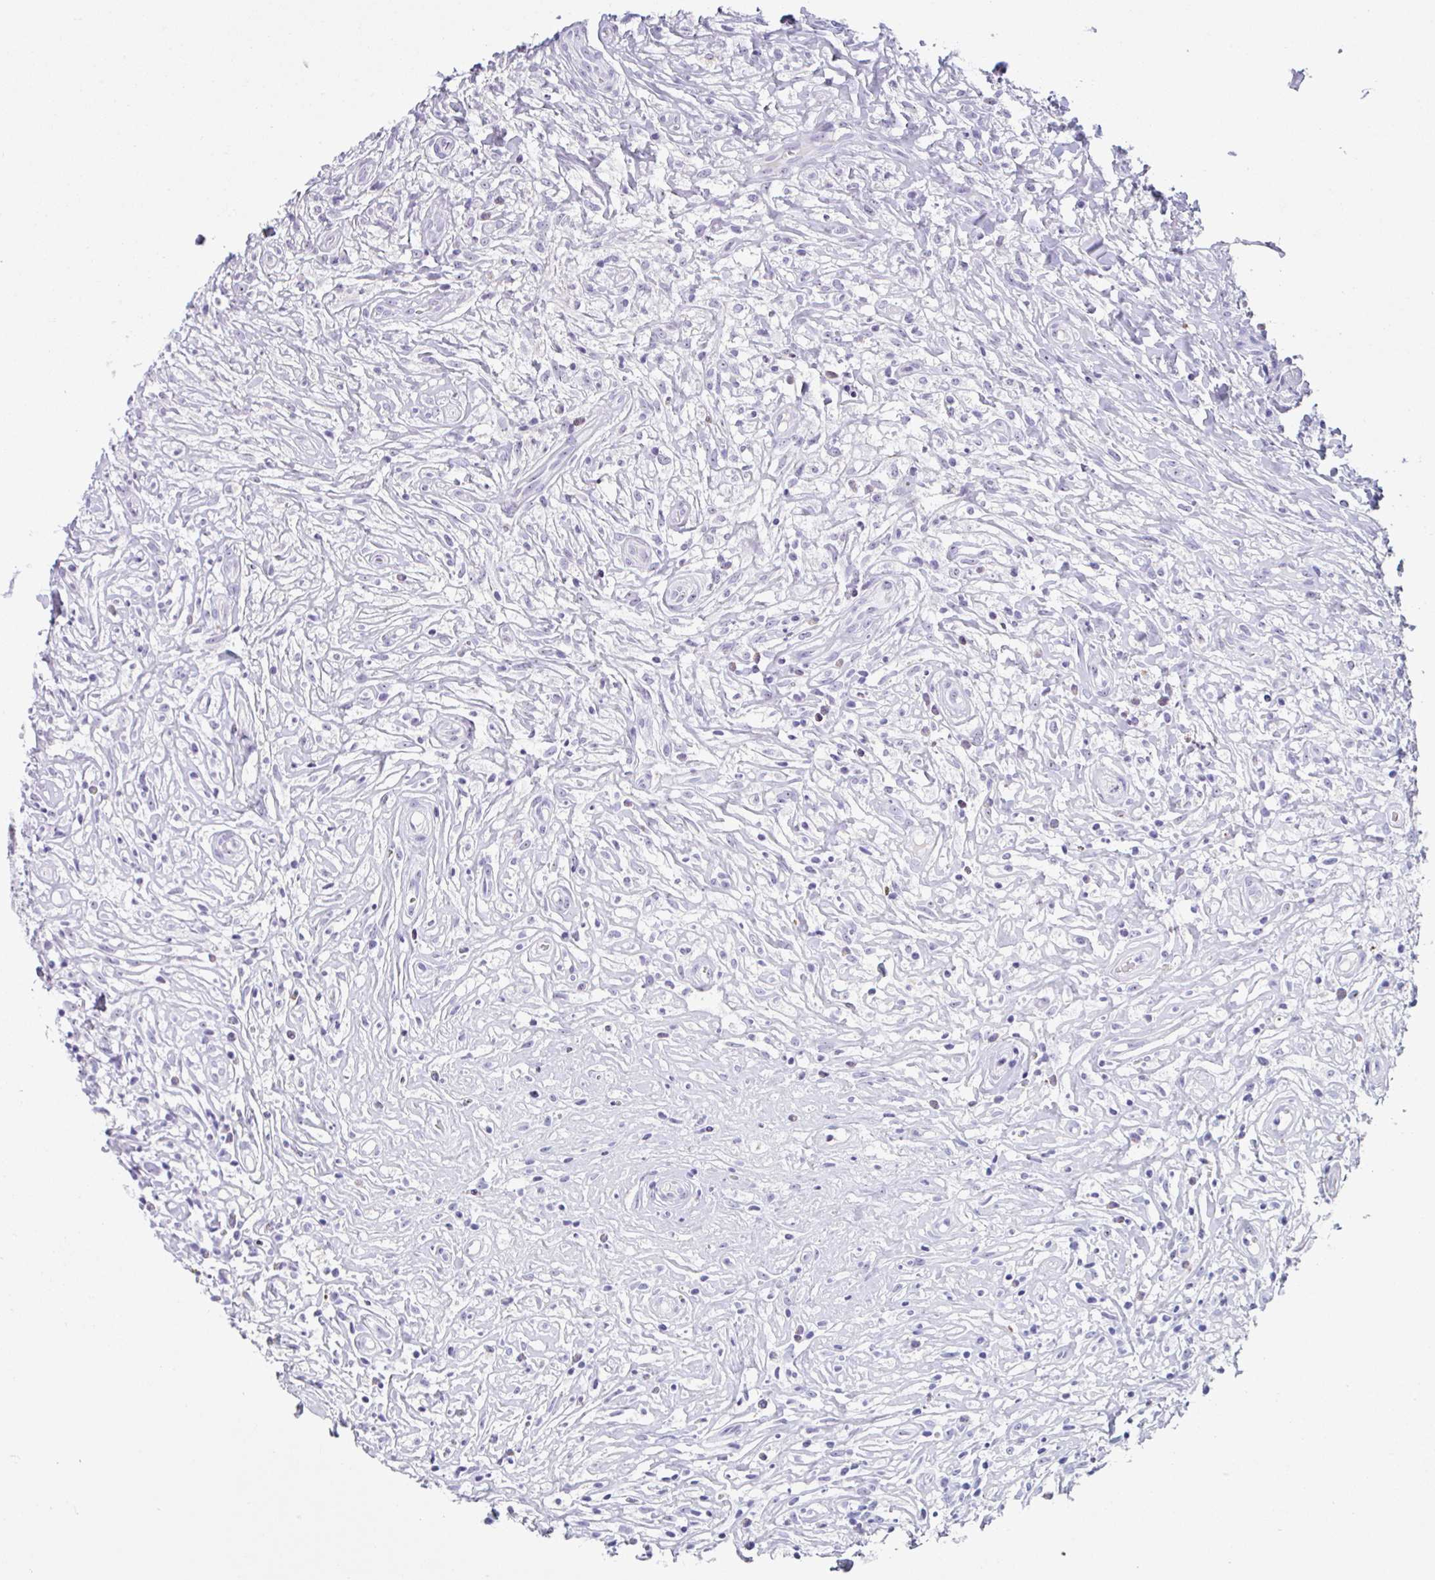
{"staining": {"intensity": "negative", "quantity": "none", "location": "none"}, "tissue": "lymphoma", "cell_type": "Tumor cells", "image_type": "cancer", "snomed": [{"axis": "morphology", "description": "Hodgkin's disease, NOS"}, {"axis": "topography", "description": "No Tissue"}], "caption": "This is an immunohistochemistry image of lymphoma. There is no expression in tumor cells.", "gene": "LENG9", "patient": {"sex": "female", "age": 21}}